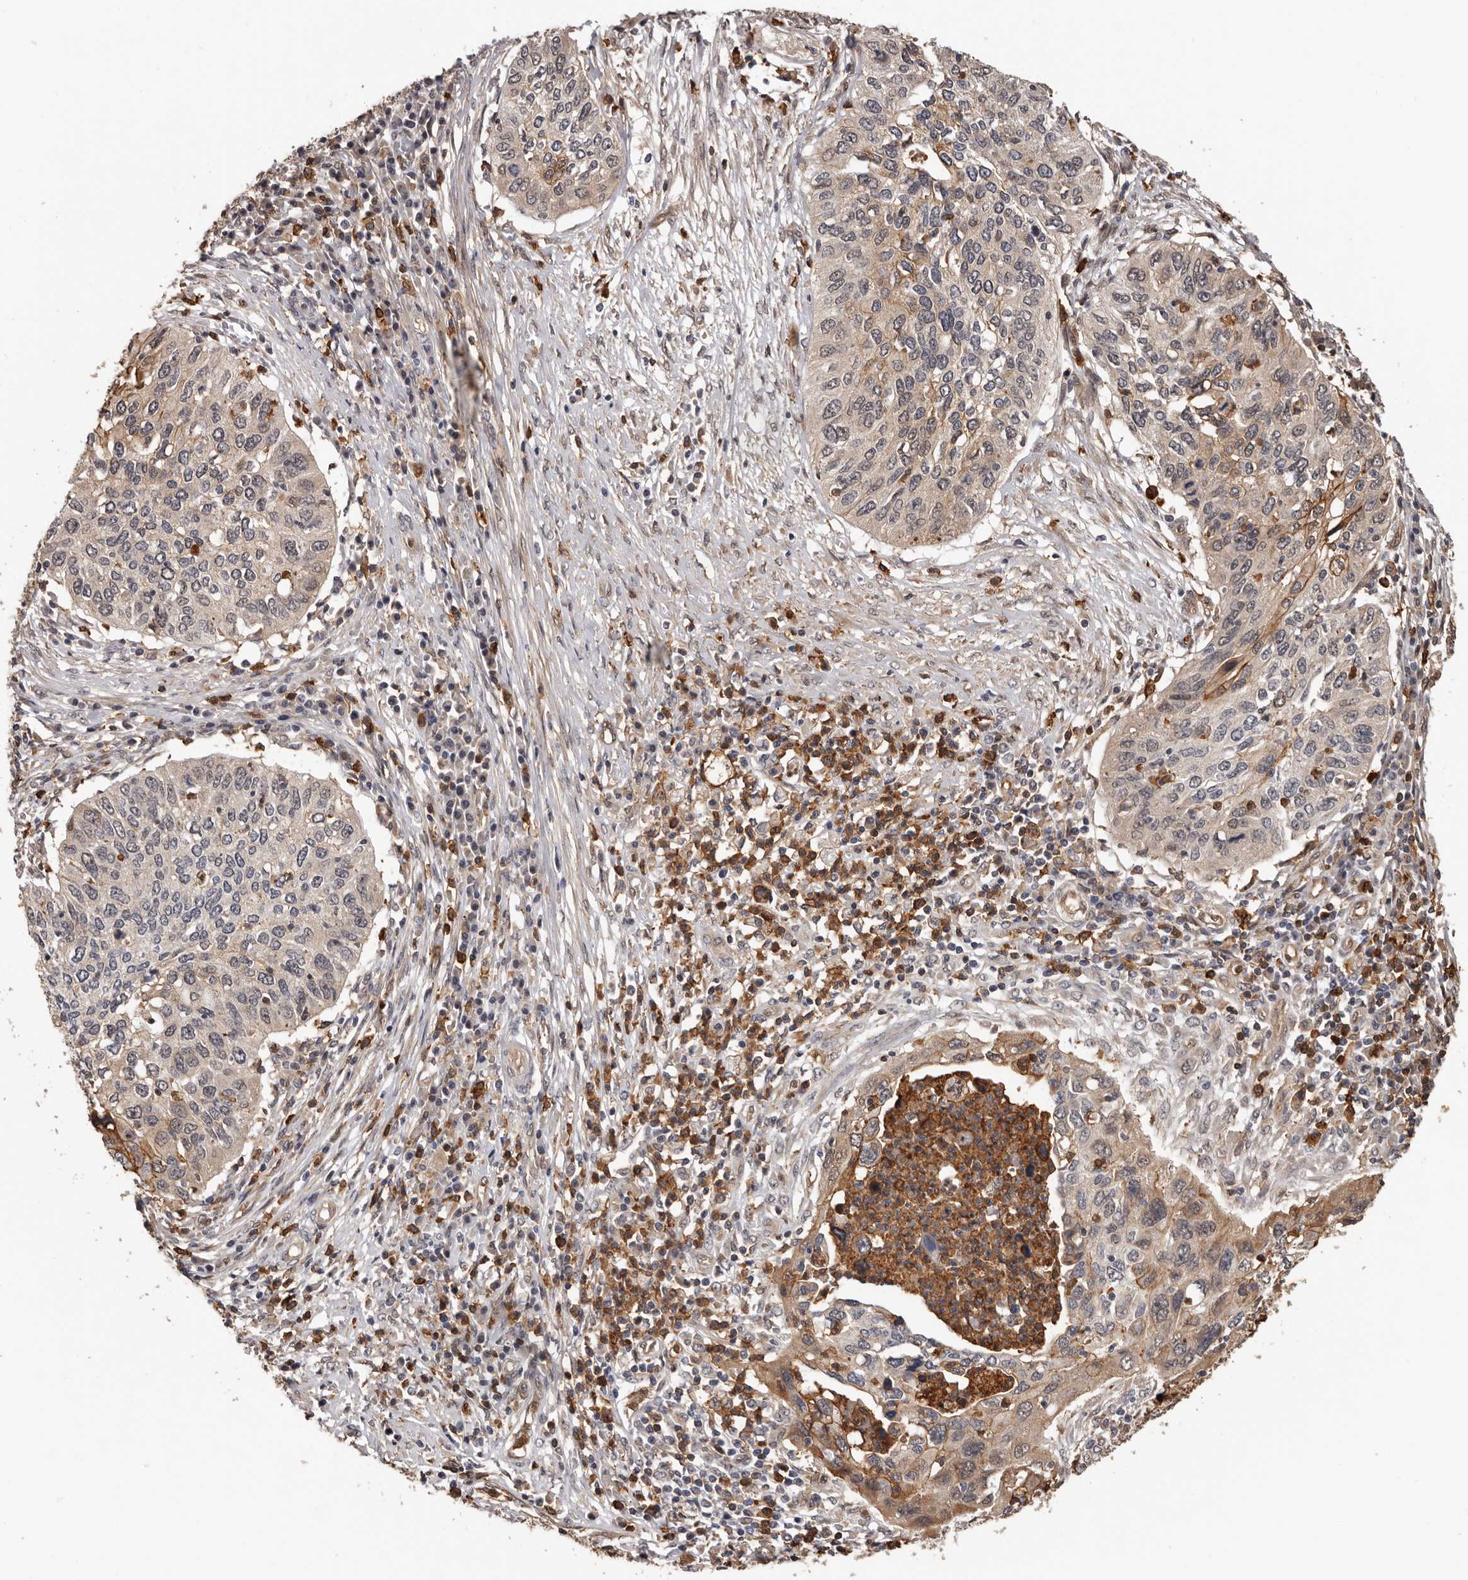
{"staining": {"intensity": "weak", "quantity": "25%-75%", "location": "cytoplasmic/membranous"}, "tissue": "cervical cancer", "cell_type": "Tumor cells", "image_type": "cancer", "snomed": [{"axis": "morphology", "description": "Squamous cell carcinoma, NOS"}, {"axis": "topography", "description": "Cervix"}], "caption": "Weak cytoplasmic/membranous staining is appreciated in about 25%-75% of tumor cells in cervical squamous cell carcinoma.", "gene": "PRR12", "patient": {"sex": "female", "age": 38}}